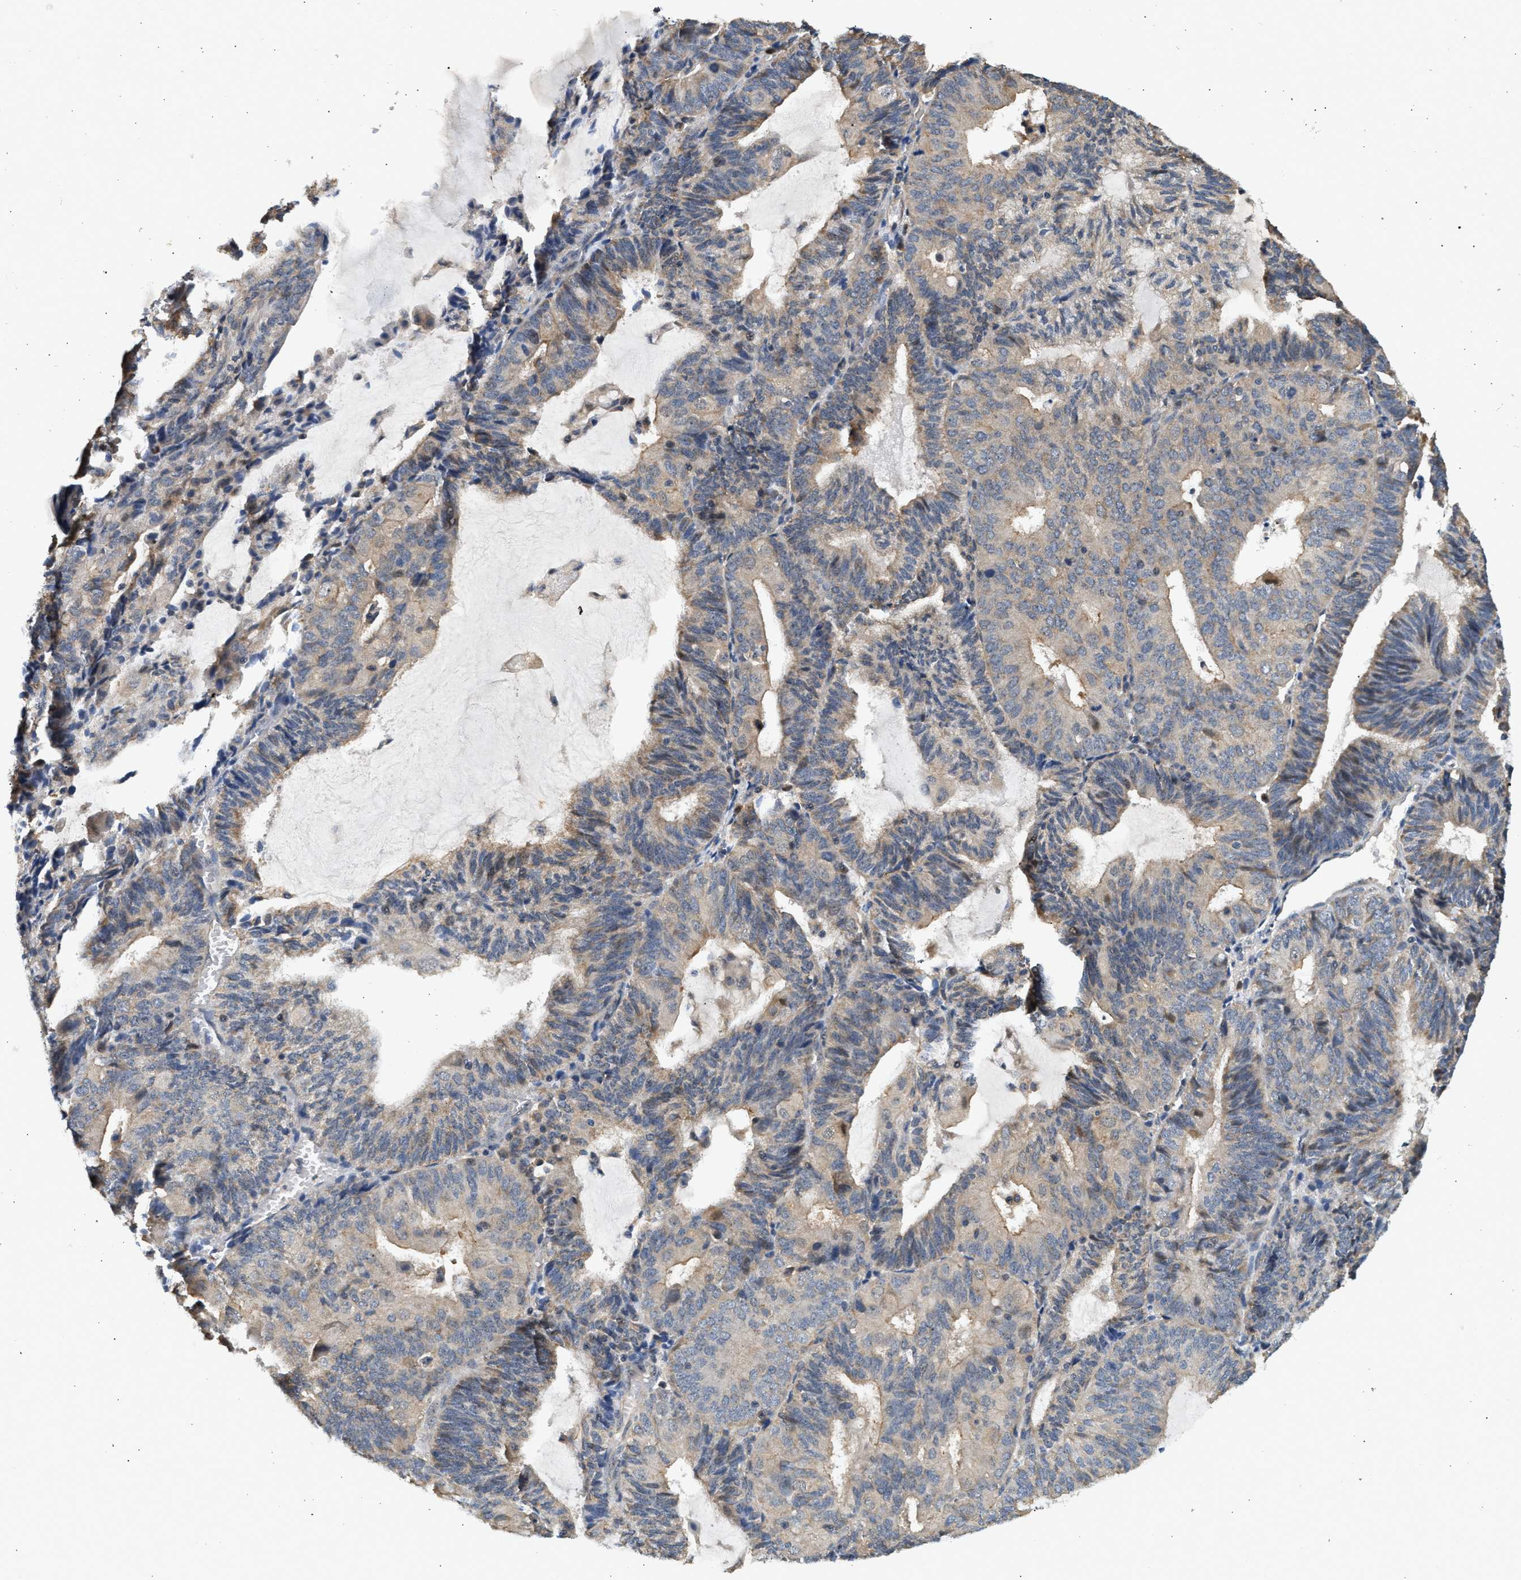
{"staining": {"intensity": "weak", "quantity": "25%-75%", "location": "cytoplasmic/membranous"}, "tissue": "endometrial cancer", "cell_type": "Tumor cells", "image_type": "cancer", "snomed": [{"axis": "morphology", "description": "Adenocarcinoma, NOS"}, {"axis": "topography", "description": "Endometrium"}], "caption": "The histopathology image exhibits immunohistochemical staining of endometrial adenocarcinoma. There is weak cytoplasmic/membranous staining is identified in approximately 25%-75% of tumor cells.", "gene": "DUSP14", "patient": {"sex": "female", "age": 81}}